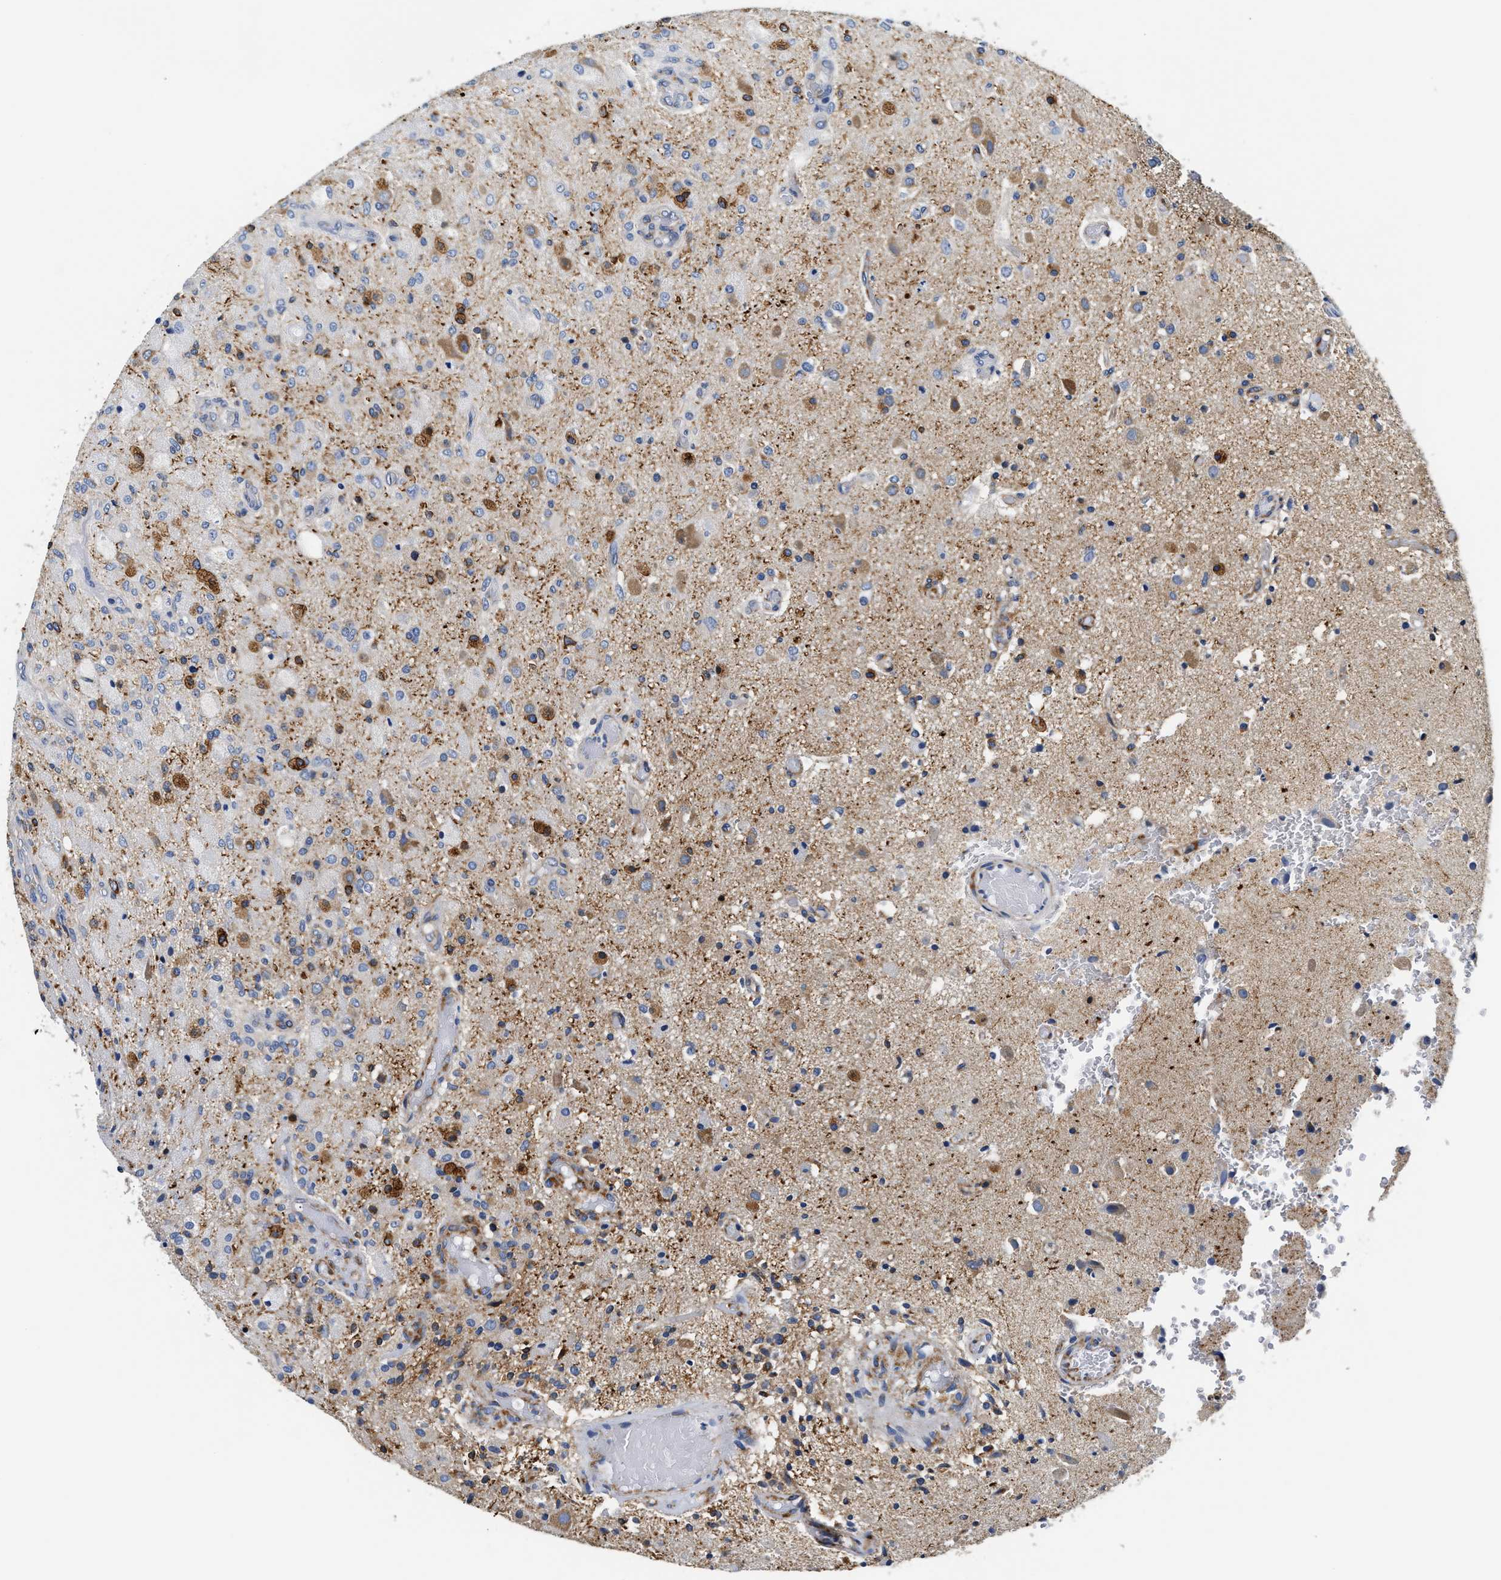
{"staining": {"intensity": "negative", "quantity": "none", "location": "none"}, "tissue": "glioma", "cell_type": "Tumor cells", "image_type": "cancer", "snomed": [{"axis": "morphology", "description": "Normal tissue, NOS"}, {"axis": "morphology", "description": "Glioma, malignant, High grade"}, {"axis": "topography", "description": "Cerebral cortex"}], "caption": "Tumor cells show no significant protein staining in glioma.", "gene": "ACADVL", "patient": {"sex": "male", "age": 77}}